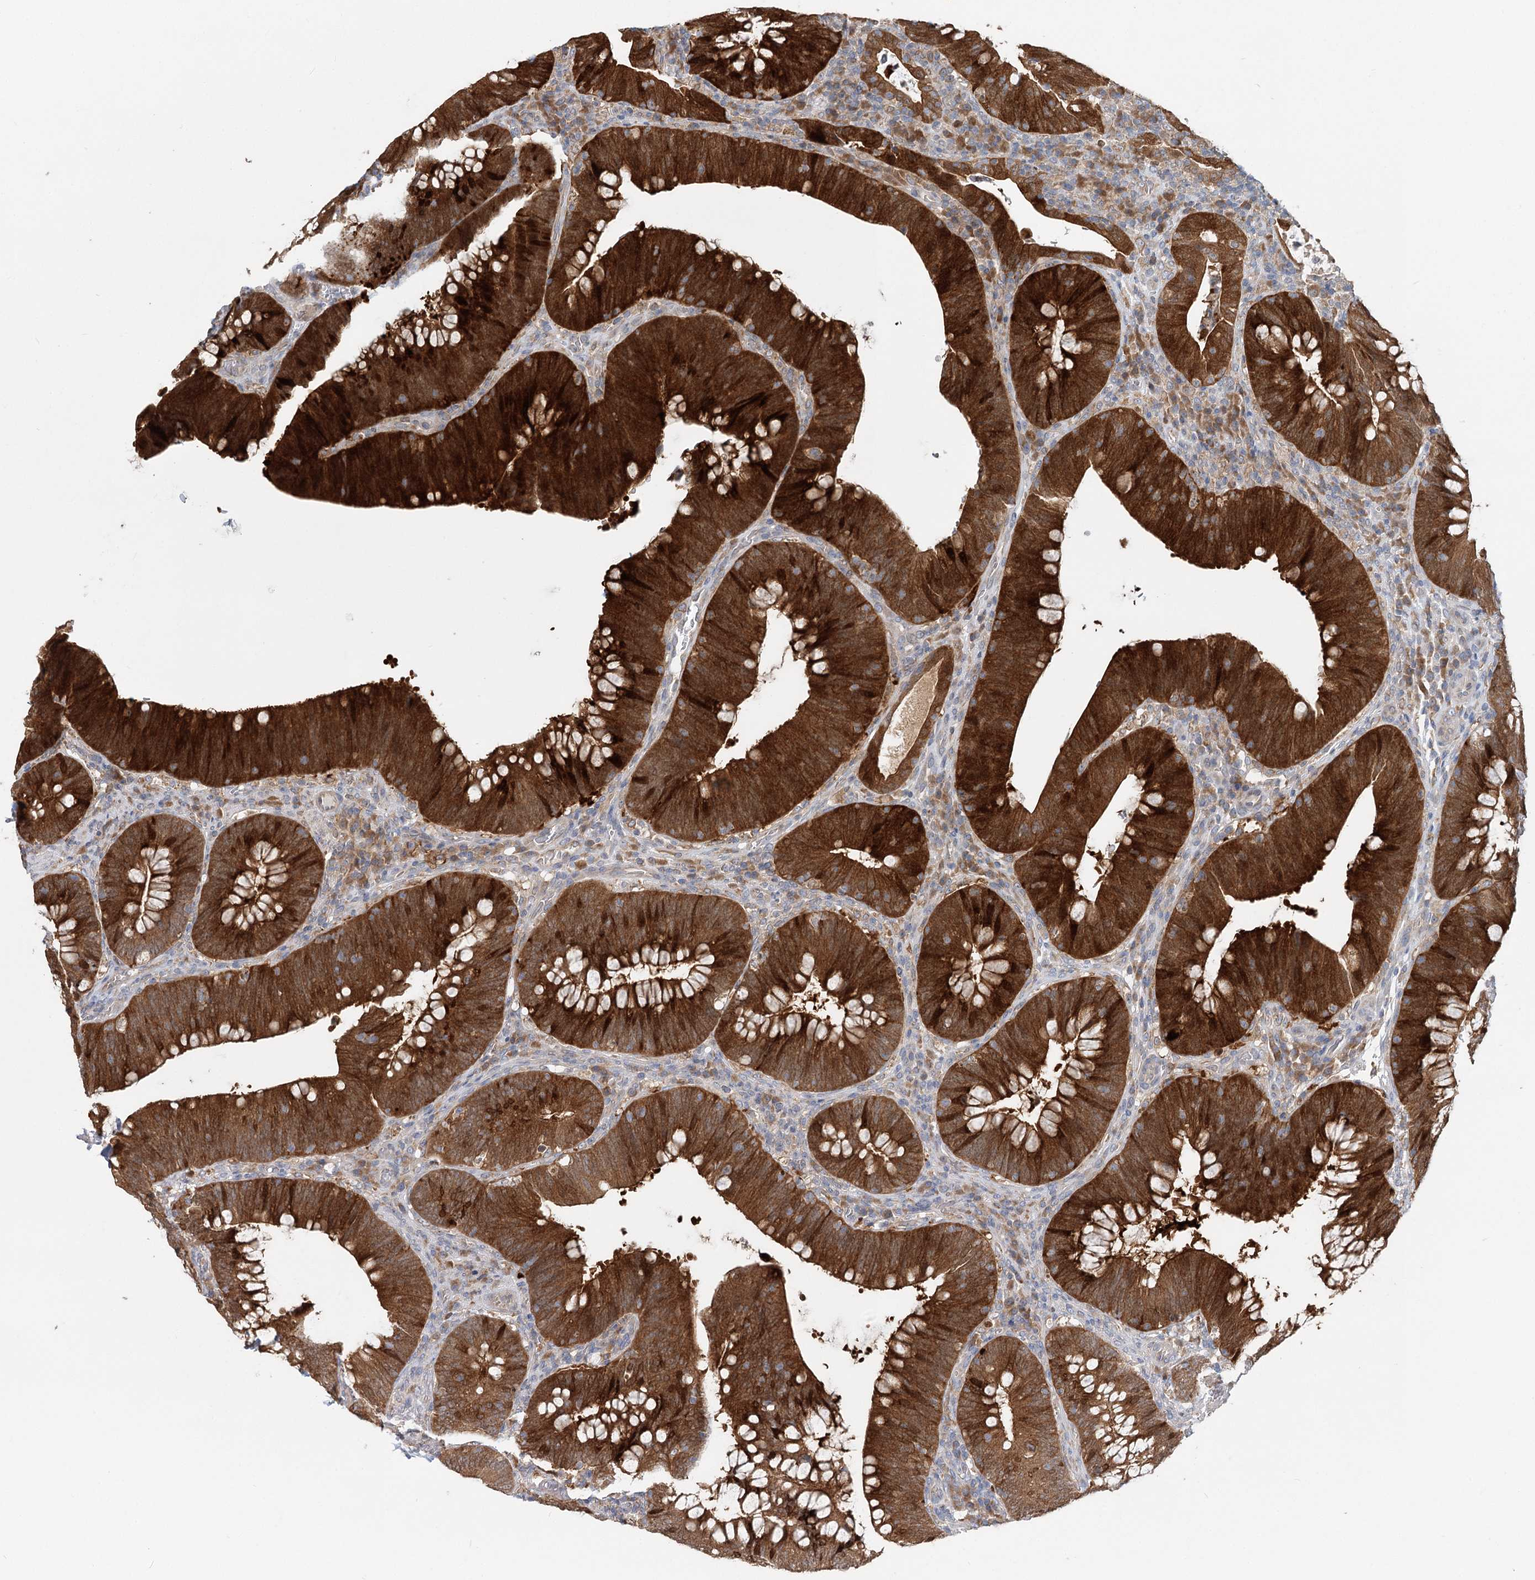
{"staining": {"intensity": "strong", "quantity": ">75%", "location": "cytoplasmic/membranous"}, "tissue": "colorectal cancer", "cell_type": "Tumor cells", "image_type": "cancer", "snomed": [{"axis": "morphology", "description": "Normal tissue, NOS"}, {"axis": "topography", "description": "Colon"}], "caption": "This is a histology image of IHC staining of colorectal cancer, which shows strong staining in the cytoplasmic/membranous of tumor cells.", "gene": "PAIP2", "patient": {"sex": "female", "age": 82}}